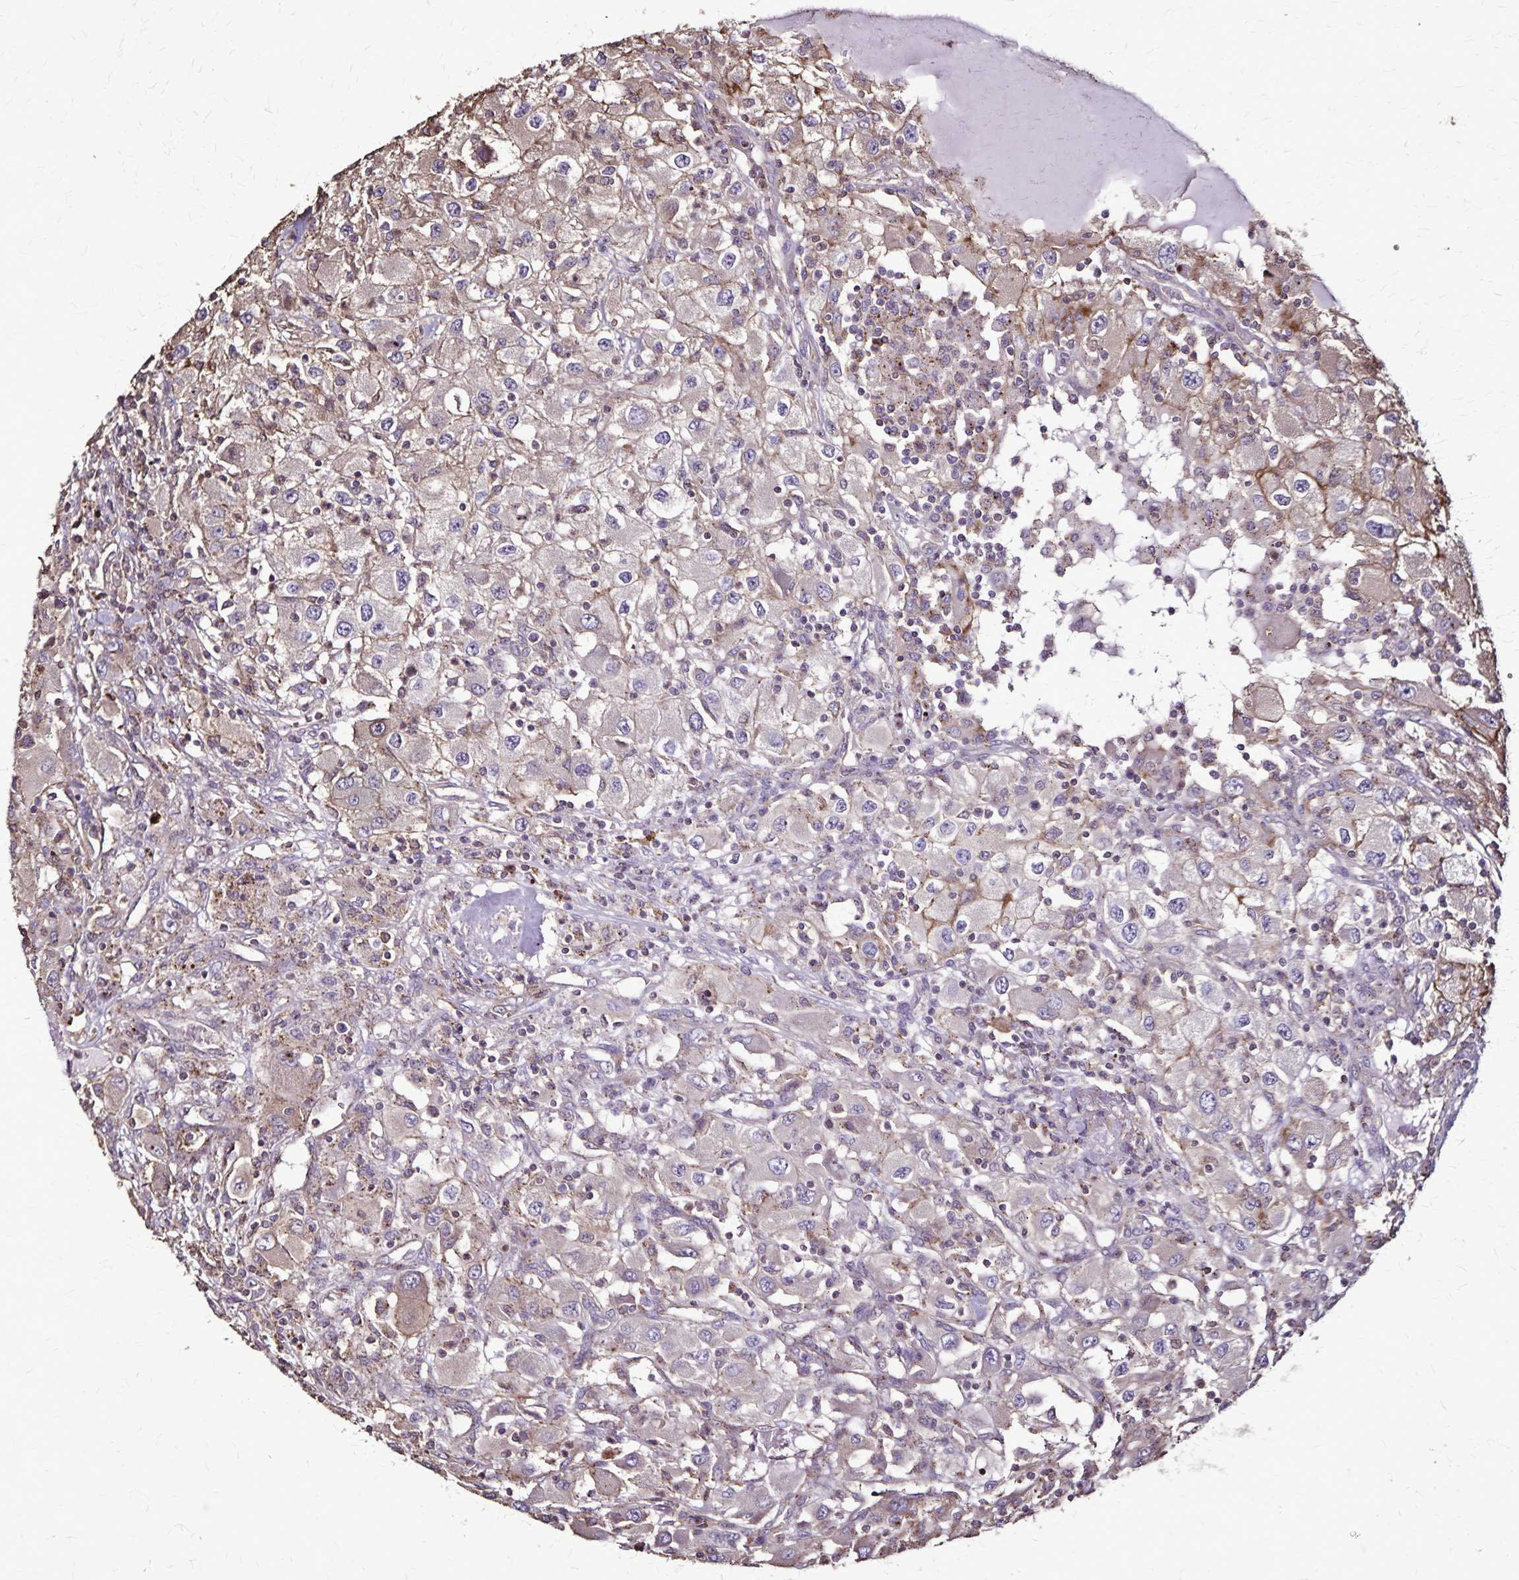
{"staining": {"intensity": "negative", "quantity": "none", "location": "none"}, "tissue": "renal cancer", "cell_type": "Tumor cells", "image_type": "cancer", "snomed": [{"axis": "morphology", "description": "Adenocarcinoma, NOS"}, {"axis": "topography", "description": "Kidney"}], "caption": "This is a image of immunohistochemistry (IHC) staining of renal cancer (adenocarcinoma), which shows no expression in tumor cells.", "gene": "CHMP1B", "patient": {"sex": "female", "age": 67}}